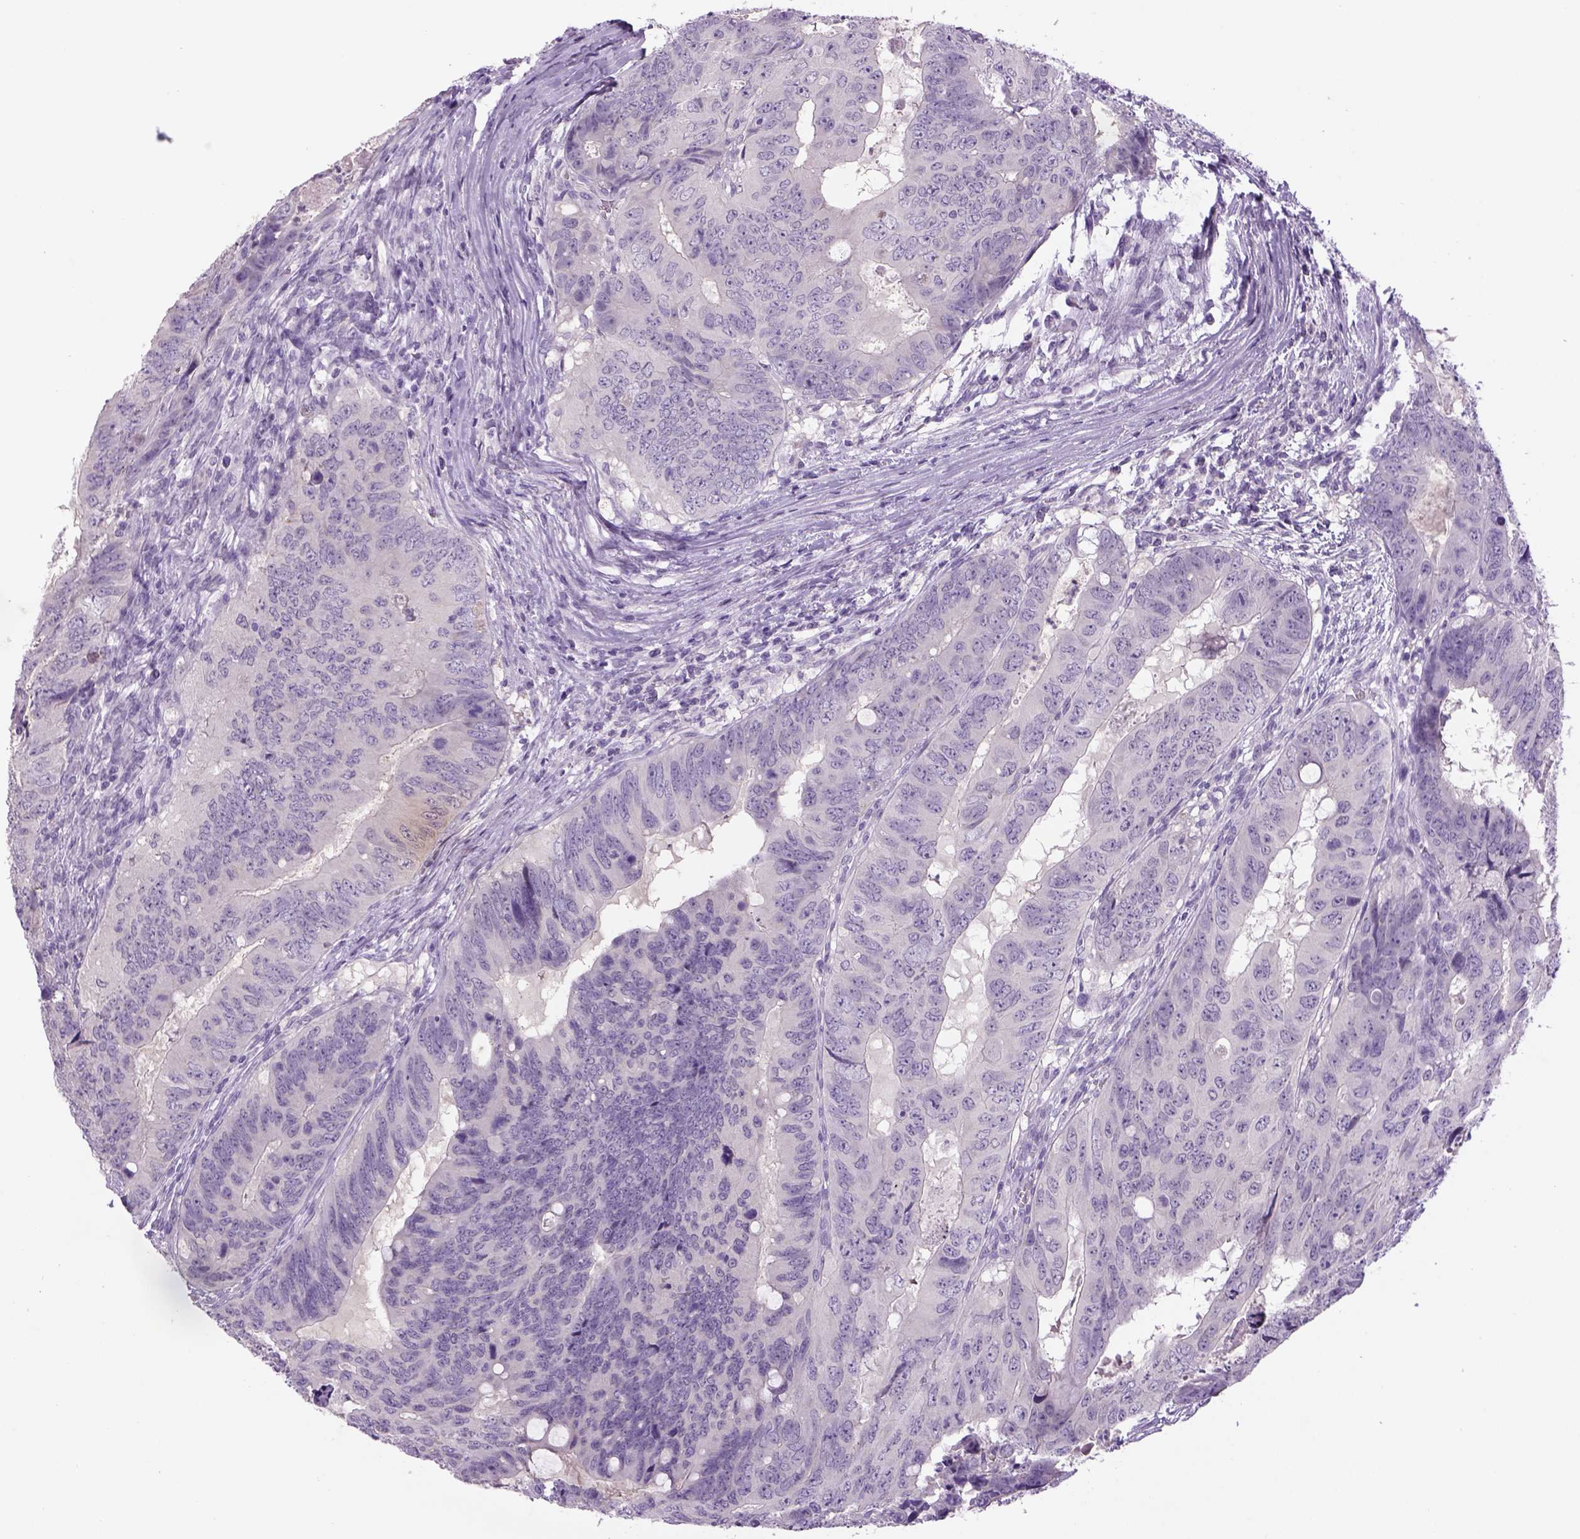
{"staining": {"intensity": "negative", "quantity": "none", "location": "none"}, "tissue": "colorectal cancer", "cell_type": "Tumor cells", "image_type": "cancer", "snomed": [{"axis": "morphology", "description": "Adenocarcinoma, NOS"}, {"axis": "topography", "description": "Colon"}], "caption": "DAB immunohistochemical staining of human colorectal cancer displays no significant staining in tumor cells.", "gene": "DBH", "patient": {"sex": "male", "age": 79}}